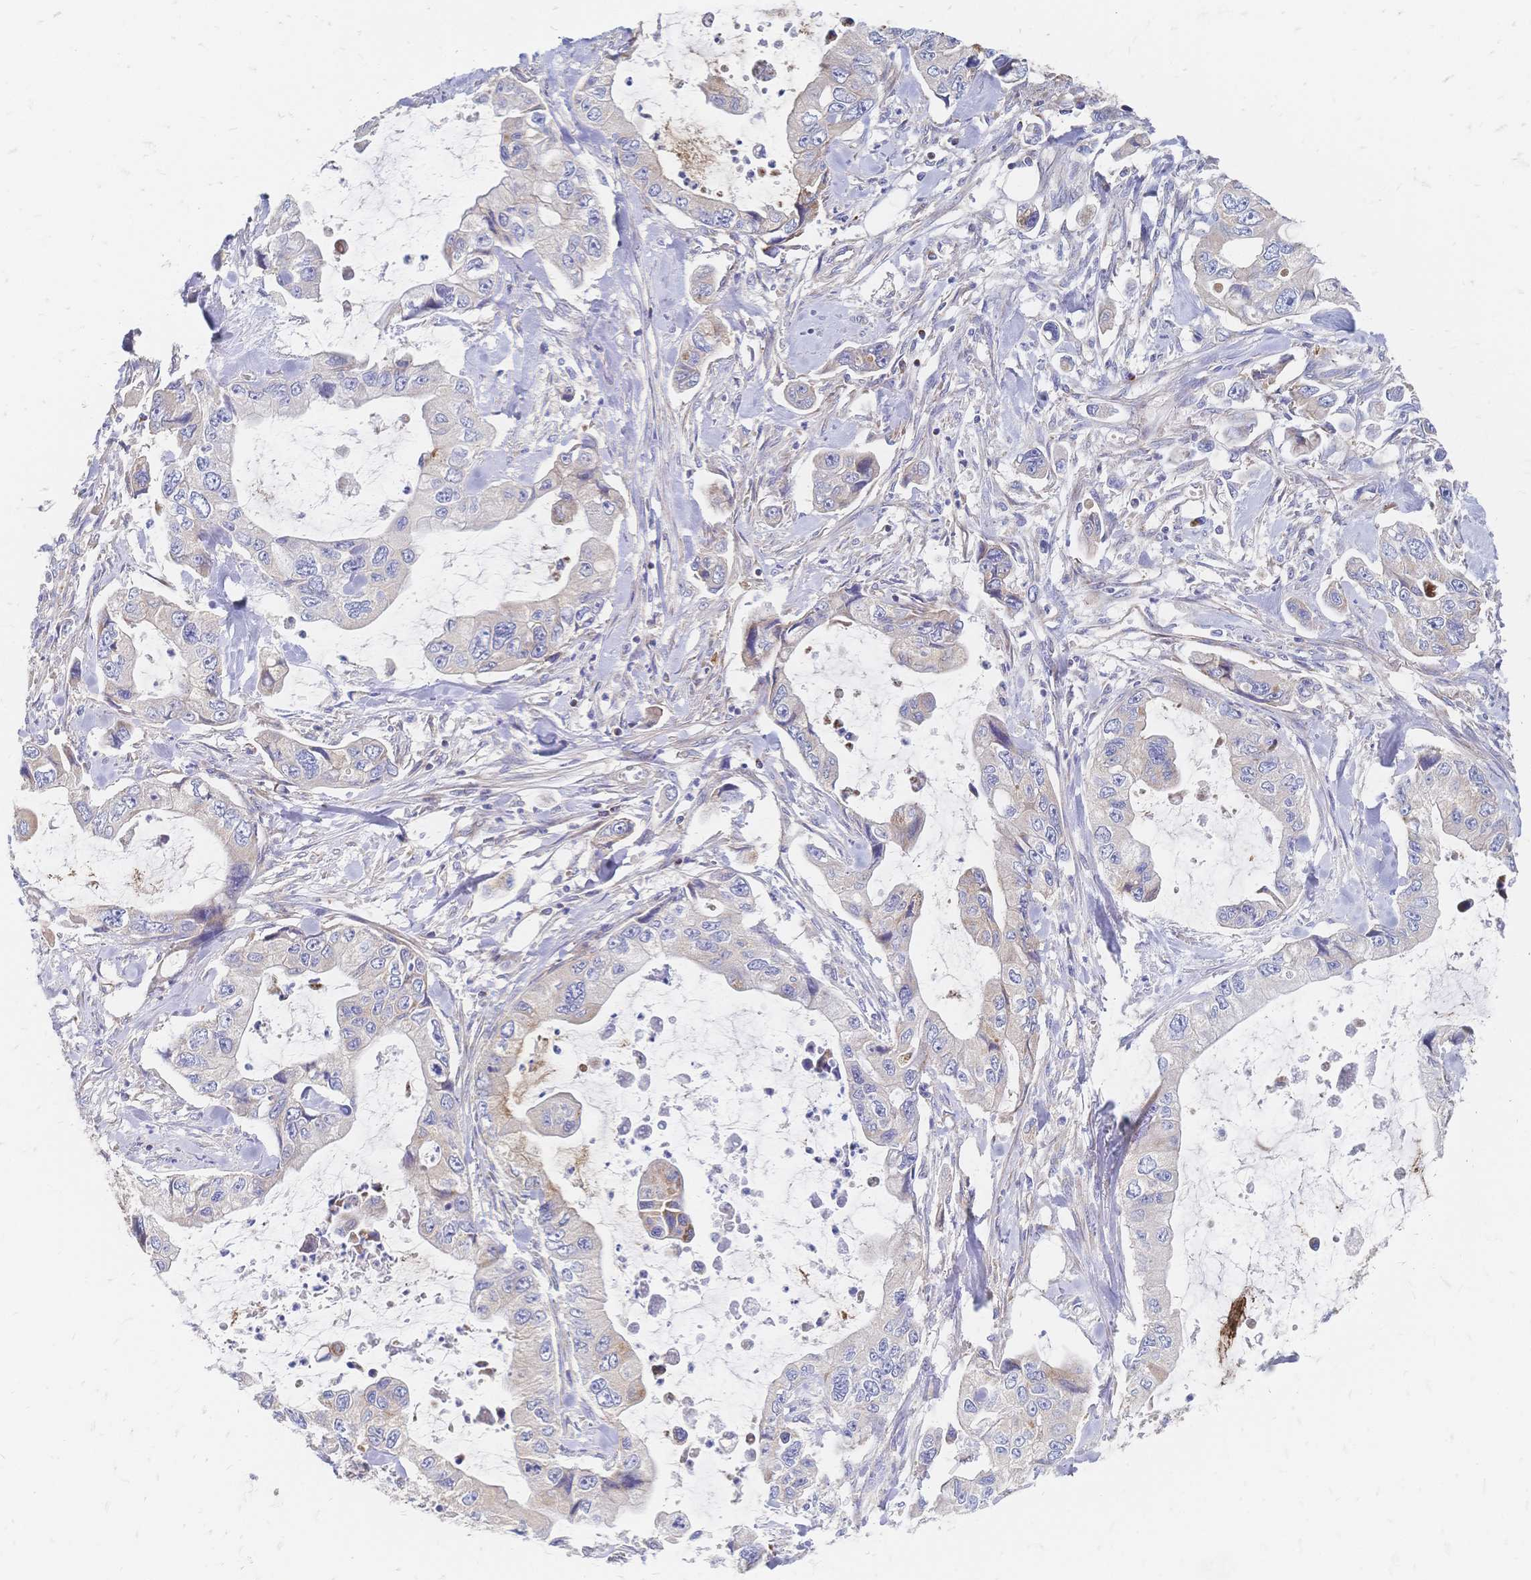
{"staining": {"intensity": "weak", "quantity": "<25%", "location": "cytoplasmic/membranous"}, "tissue": "stomach cancer", "cell_type": "Tumor cells", "image_type": "cancer", "snomed": [{"axis": "morphology", "description": "Adenocarcinoma, NOS"}, {"axis": "topography", "description": "Pancreas"}, {"axis": "topography", "description": "Stomach, upper"}, {"axis": "topography", "description": "Stomach"}], "caption": "A micrograph of adenocarcinoma (stomach) stained for a protein exhibits no brown staining in tumor cells.", "gene": "SORBS1", "patient": {"sex": "male", "age": 77}}